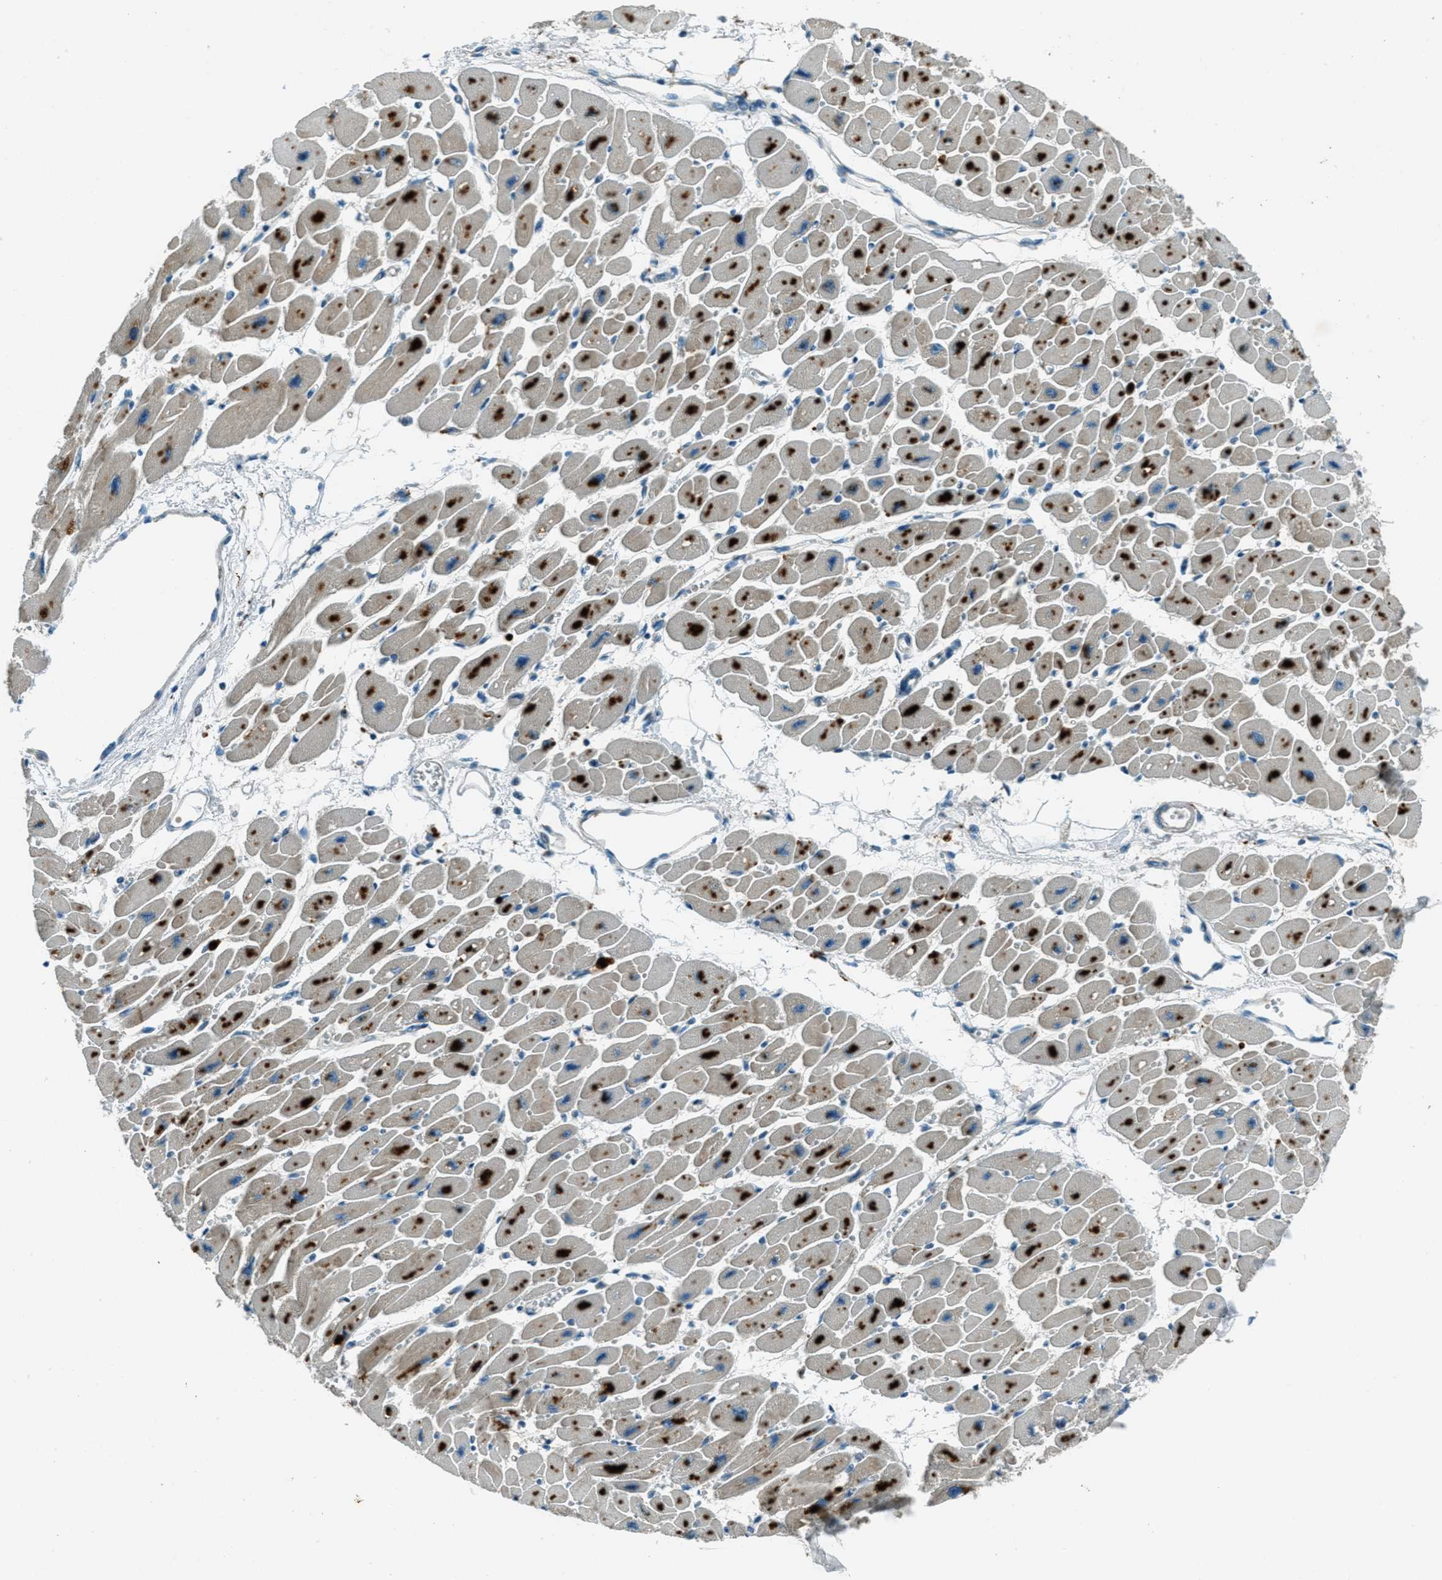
{"staining": {"intensity": "strong", "quantity": ">75%", "location": "cytoplasmic/membranous"}, "tissue": "heart muscle", "cell_type": "Cardiomyocytes", "image_type": "normal", "snomed": [{"axis": "morphology", "description": "Normal tissue, NOS"}, {"axis": "topography", "description": "Heart"}], "caption": "Cardiomyocytes exhibit high levels of strong cytoplasmic/membranous staining in about >75% of cells in normal human heart muscle. (brown staining indicates protein expression, while blue staining denotes nuclei).", "gene": "FAR1", "patient": {"sex": "female", "age": 54}}